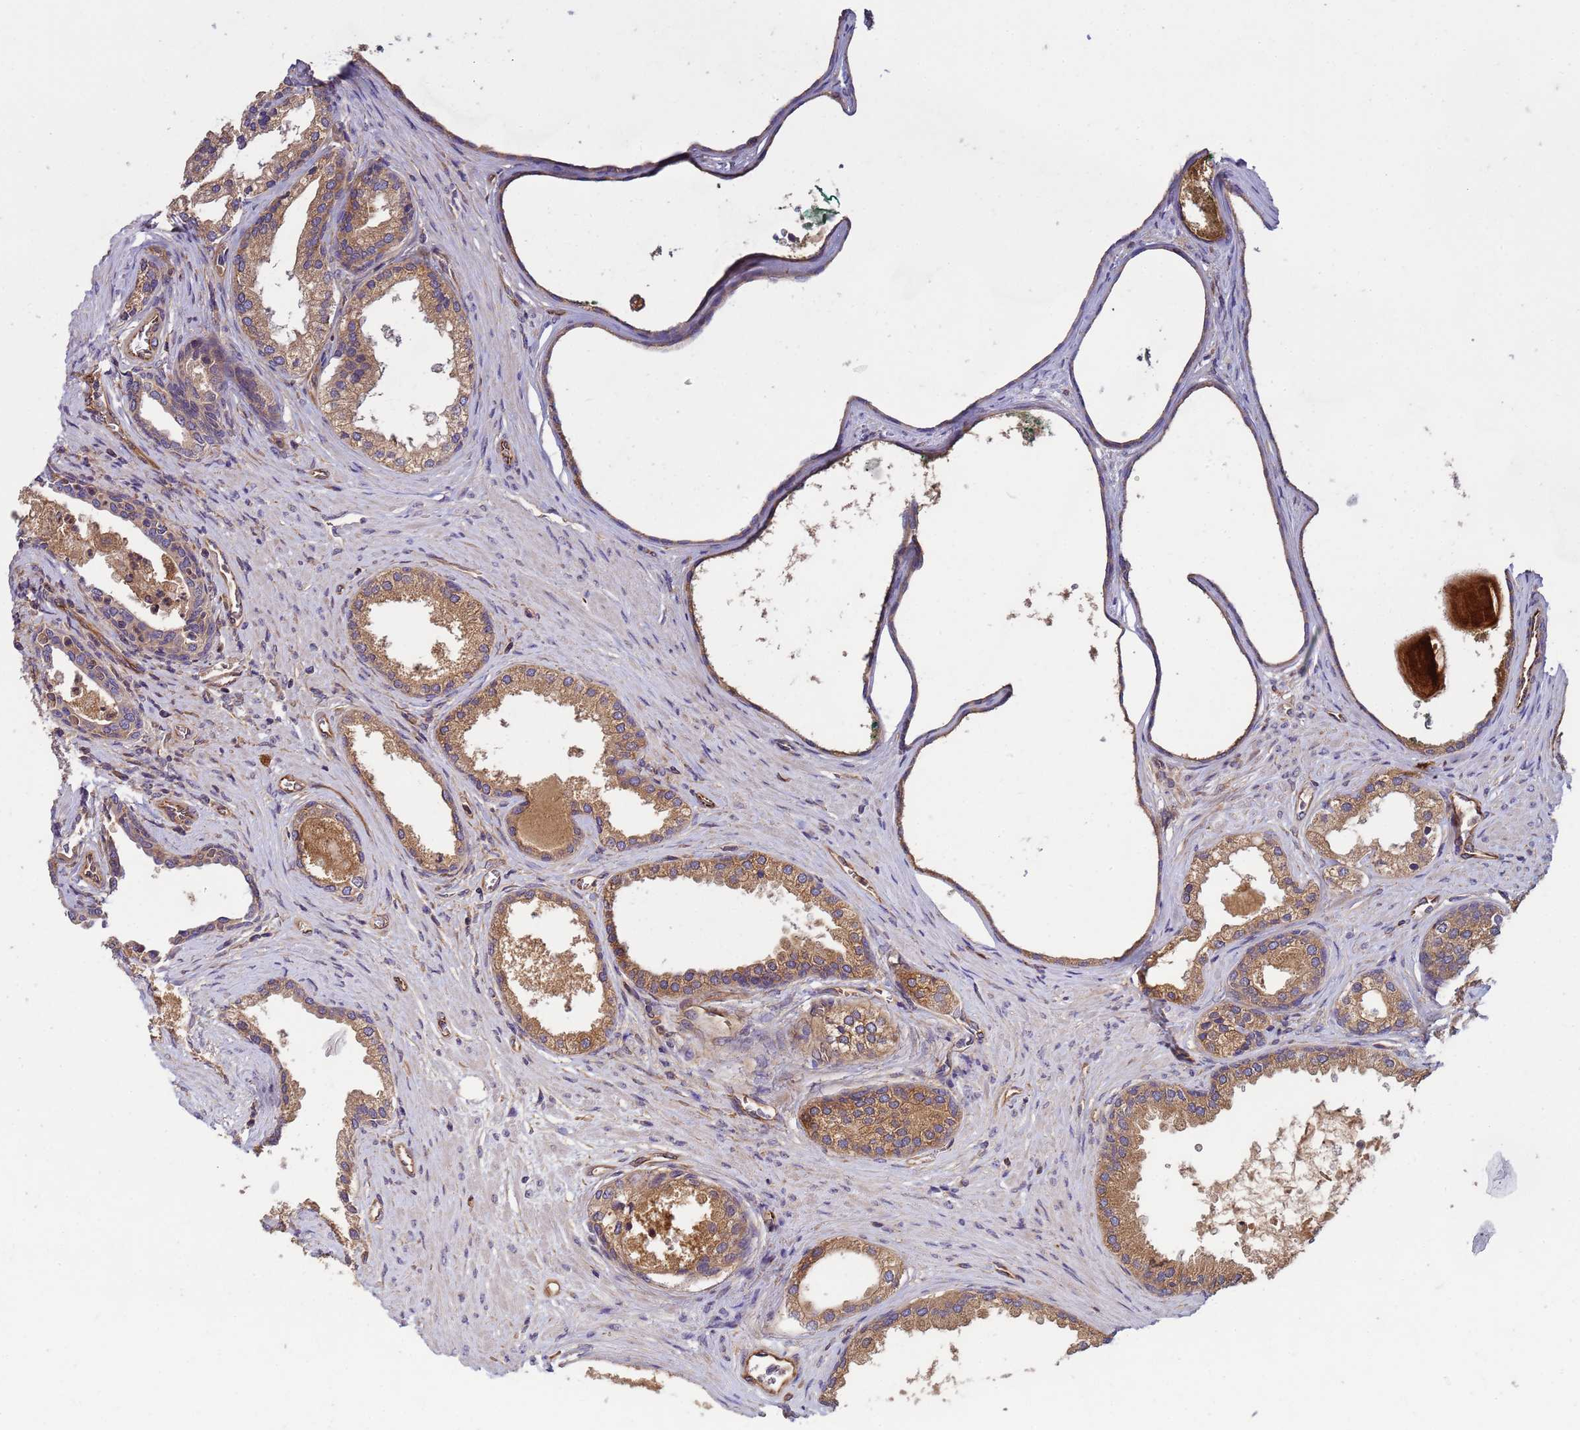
{"staining": {"intensity": "moderate", "quantity": ">75%", "location": "cytoplasmic/membranous"}, "tissue": "prostate cancer", "cell_type": "Tumor cells", "image_type": "cancer", "snomed": [{"axis": "morphology", "description": "Adenocarcinoma, Low grade"}, {"axis": "topography", "description": "Prostate"}], "caption": "IHC photomicrograph of neoplastic tissue: human prostate cancer stained using immunohistochemistry demonstrates medium levels of moderate protein expression localized specifically in the cytoplasmic/membranous of tumor cells, appearing as a cytoplasmic/membranous brown color.", "gene": "RAB10", "patient": {"sex": "male", "age": 71}}